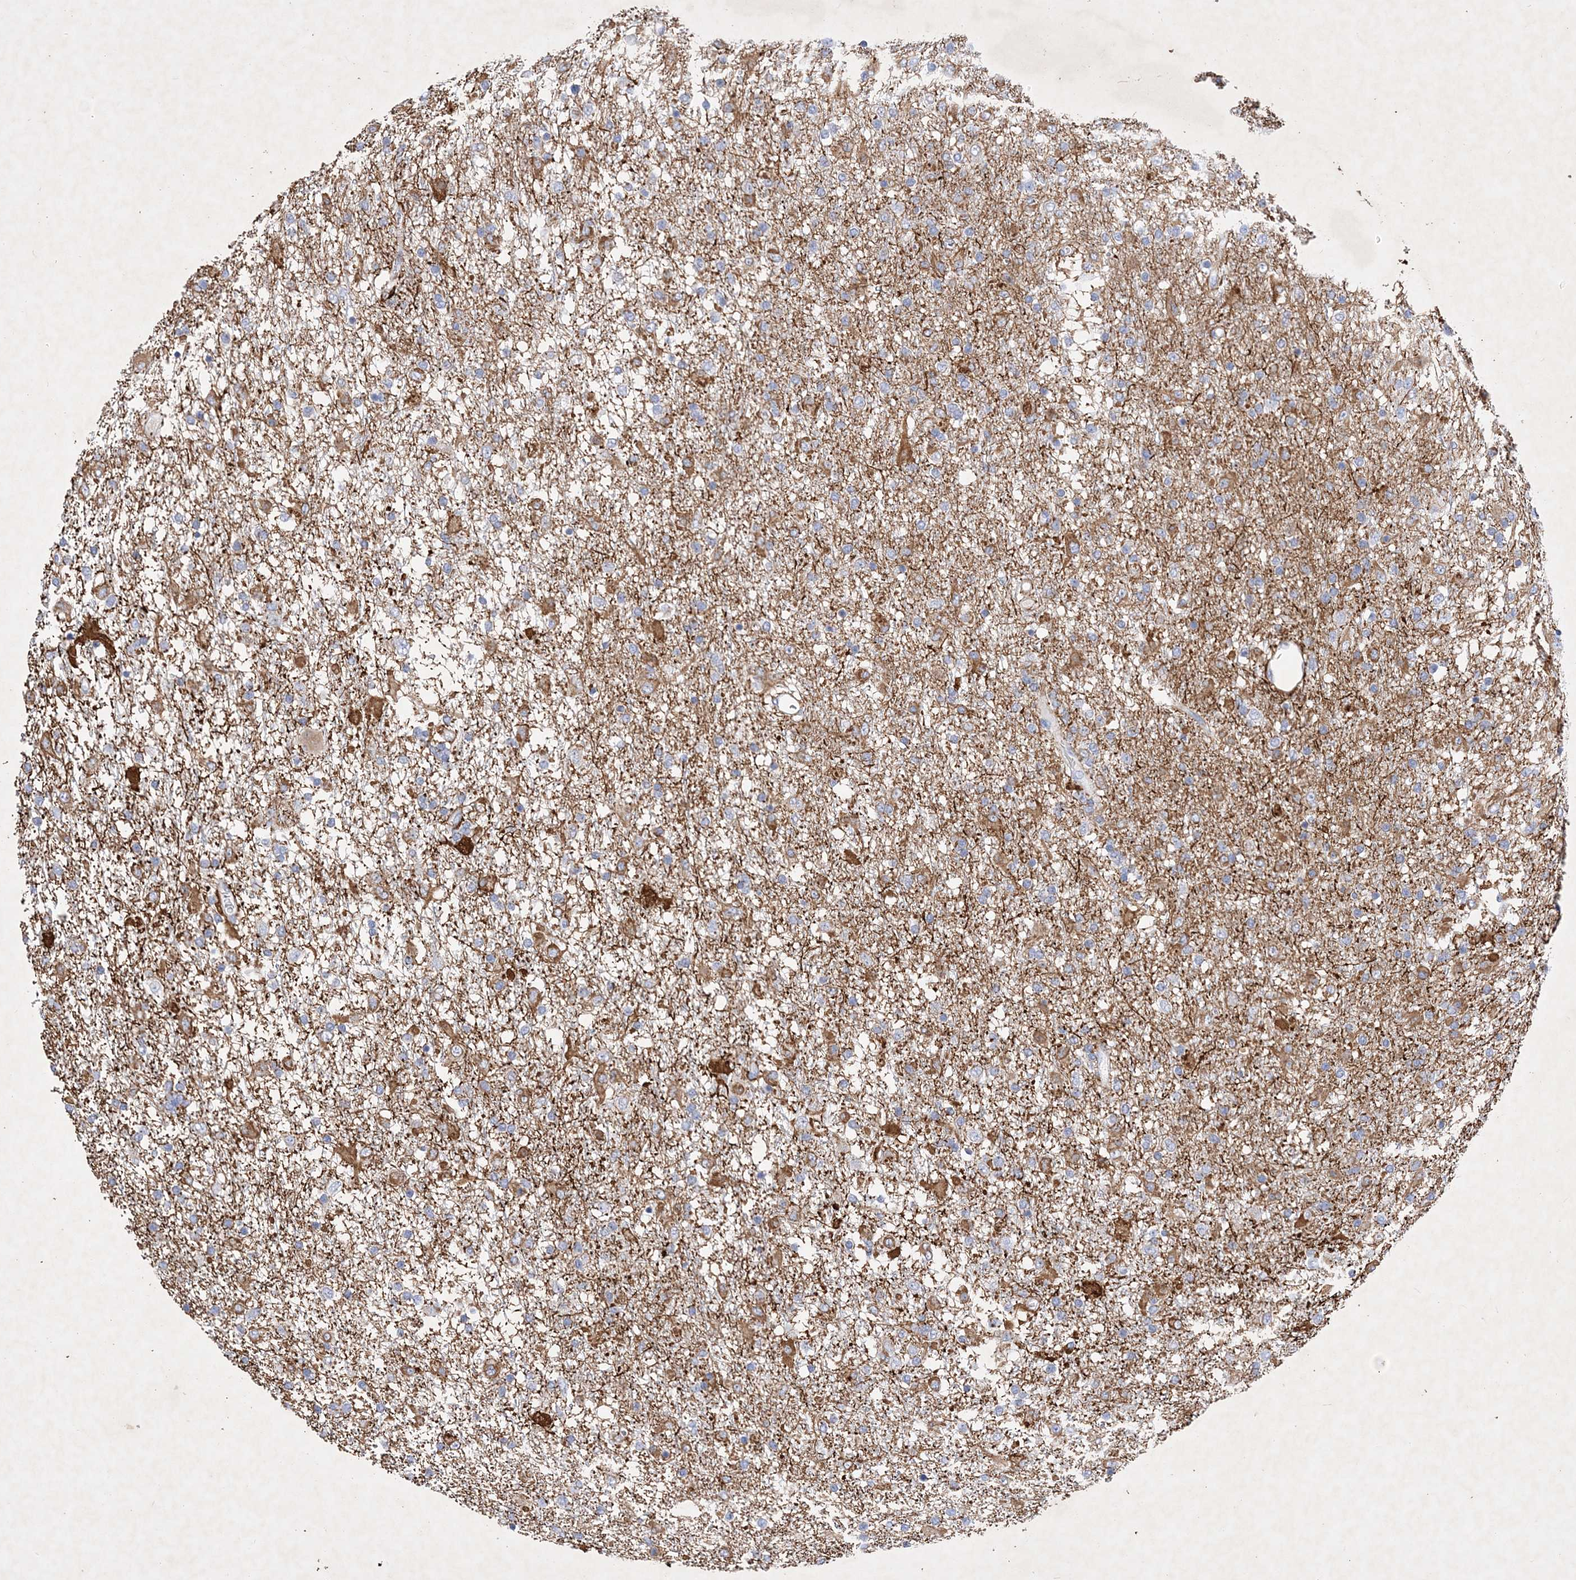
{"staining": {"intensity": "negative", "quantity": "none", "location": "none"}, "tissue": "glioma", "cell_type": "Tumor cells", "image_type": "cancer", "snomed": [{"axis": "morphology", "description": "Glioma, malignant, Low grade"}, {"axis": "topography", "description": "Brain"}], "caption": "Malignant glioma (low-grade) was stained to show a protein in brown. There is no significant expression in tumor cells. The staining is performed using DAB (3,3'-diaminobenzidine) brown chromogen with nuclei counter-stained in using hematoxylin.", "gene": "COPS8", "patient": {"sex": "male", "age": 65}}